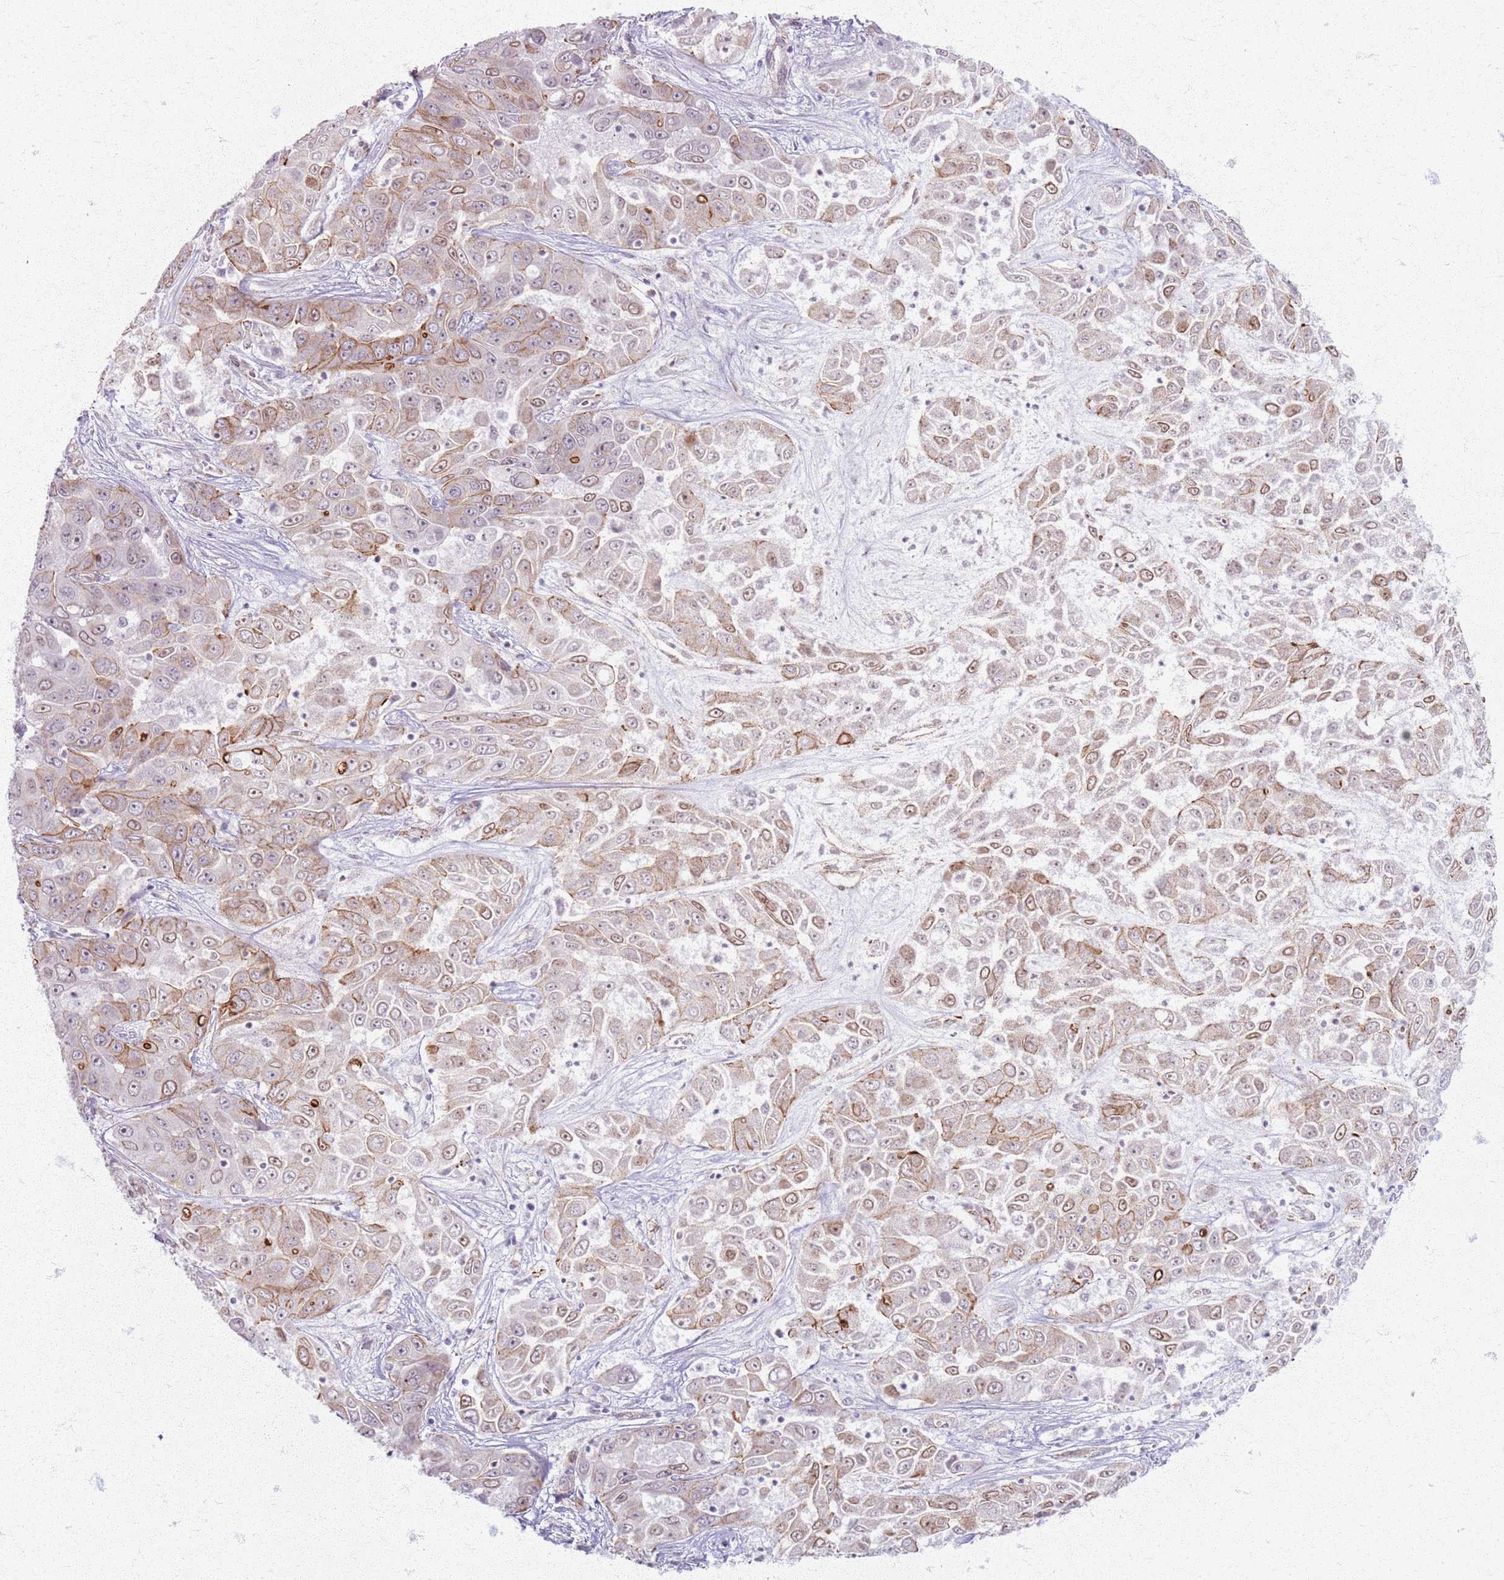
{"staining": {"intensity": "moderate", "quantity": "<25%", "location": "cytoplasmic/membranous"}, "tissue": "liver cancer", "cell_type": "Tumor cells", "image_type": "cancer", "snomed": [{"axis": "morphology", "description": "Cholangiocarcinoma"}, {"axis": "topography", "description": "Liver"}], "caption": "About <25% of tumor cells in human cholangiocarcinoma (liver) show moderate cytoplasmic/membranous protein expression as visualized by brown immunohistochemical staining.", "gene": "KCNA5", "patient": {"sex": "female", "age": 52}}